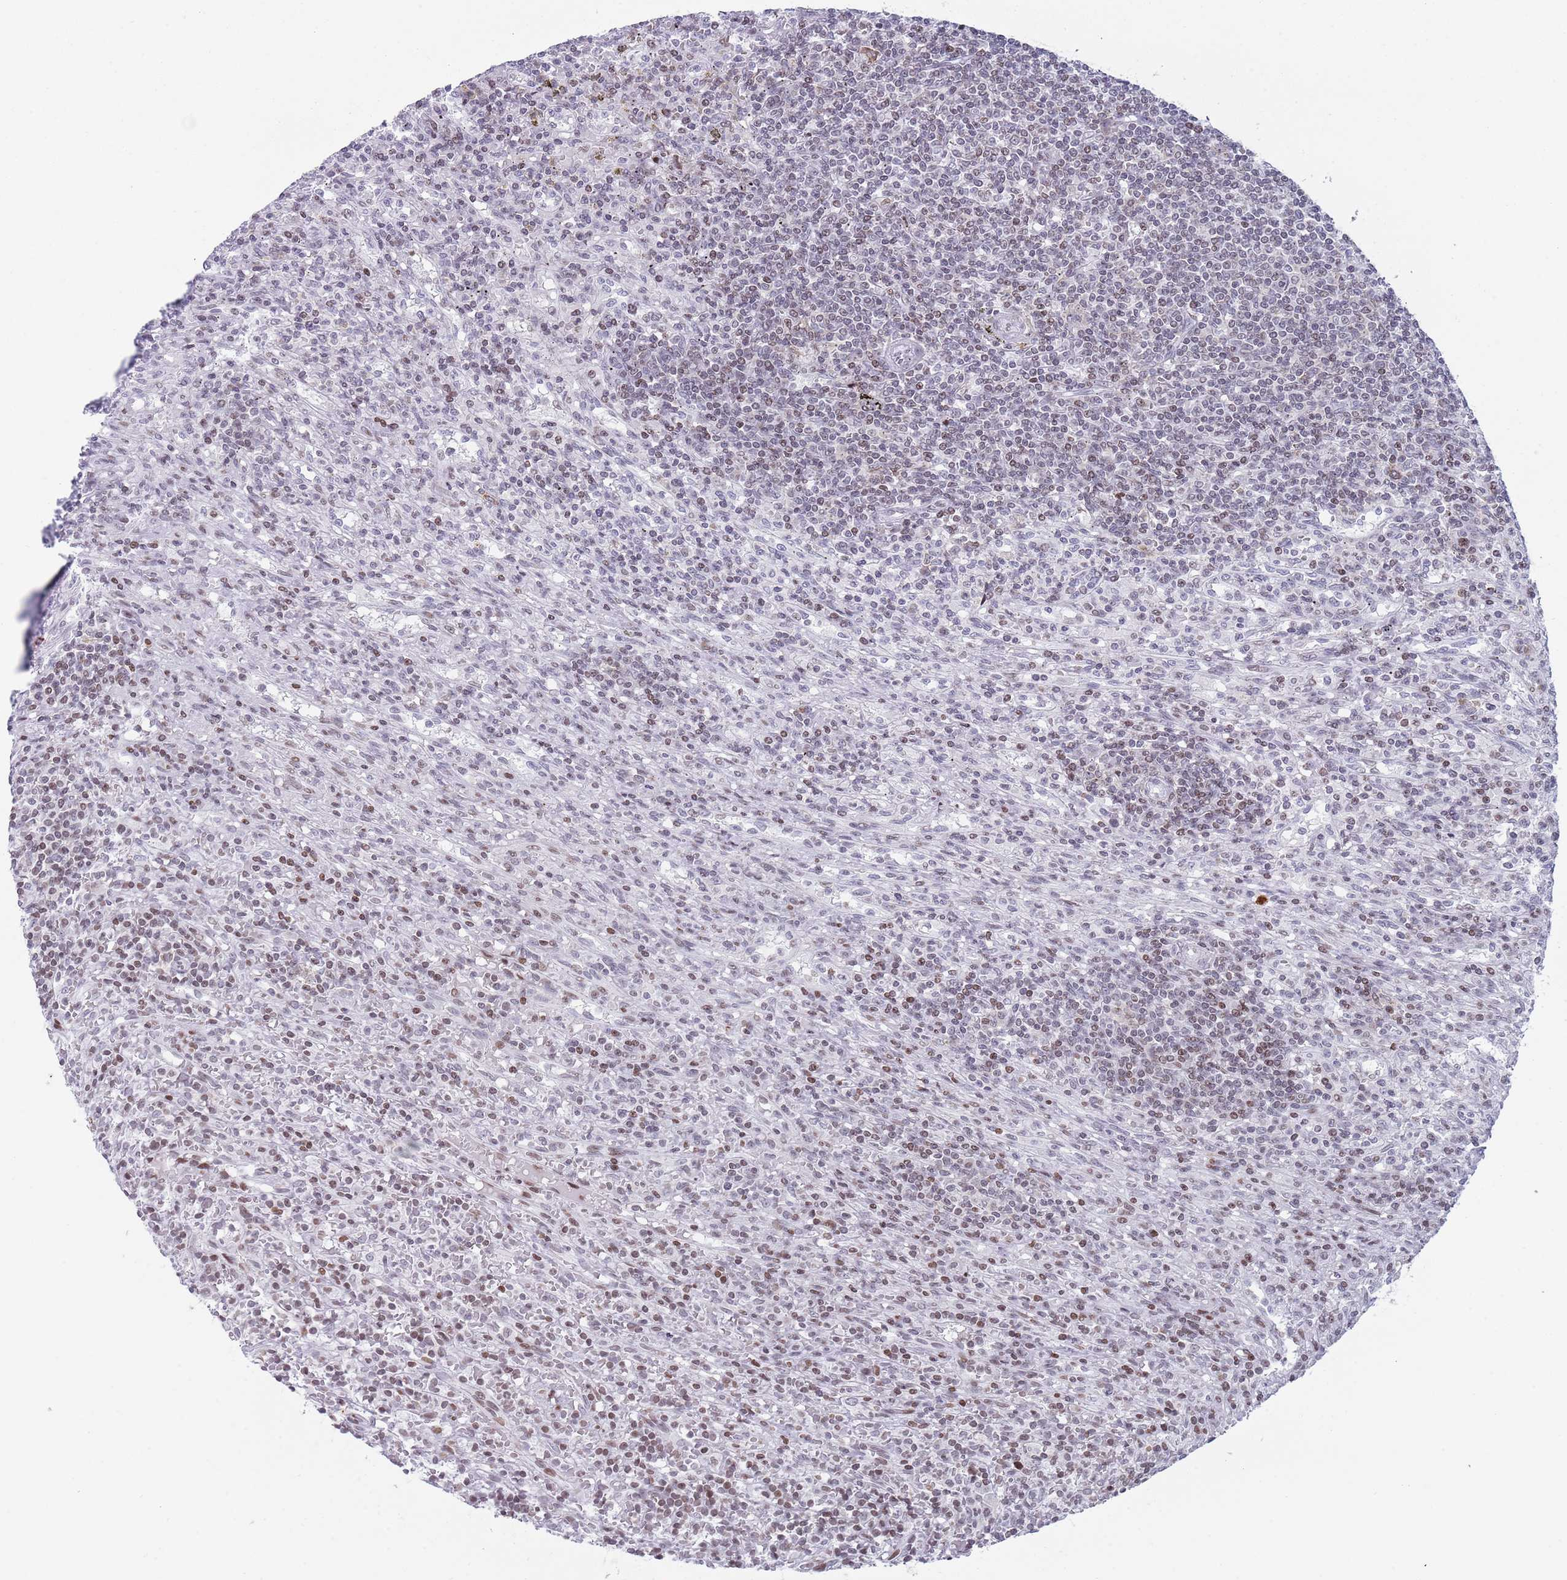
{"staining": {"intensity": "moderate", "quantity": "<25%", "location": "nuclear"}, "tissue": "lymphoma", "cell_type": "Tumor cells", "image_type": "cancer", "snomed": [{"axis": "morphology", "description": "Malignant lymphoma, non-Hodgkin's type, Low grade"}, {"axis": "topography", "description": "Spleen"}], "caption": "This is a histology image of immunohistochemistry (IHC) staining of malignant lymphoma, non-Hodgkin's type (low-grade), which shows moderate expression in the nuclear of tumor cells.", "gene": "HDAC8", "patient": {"sex": "male", "age": 76}}